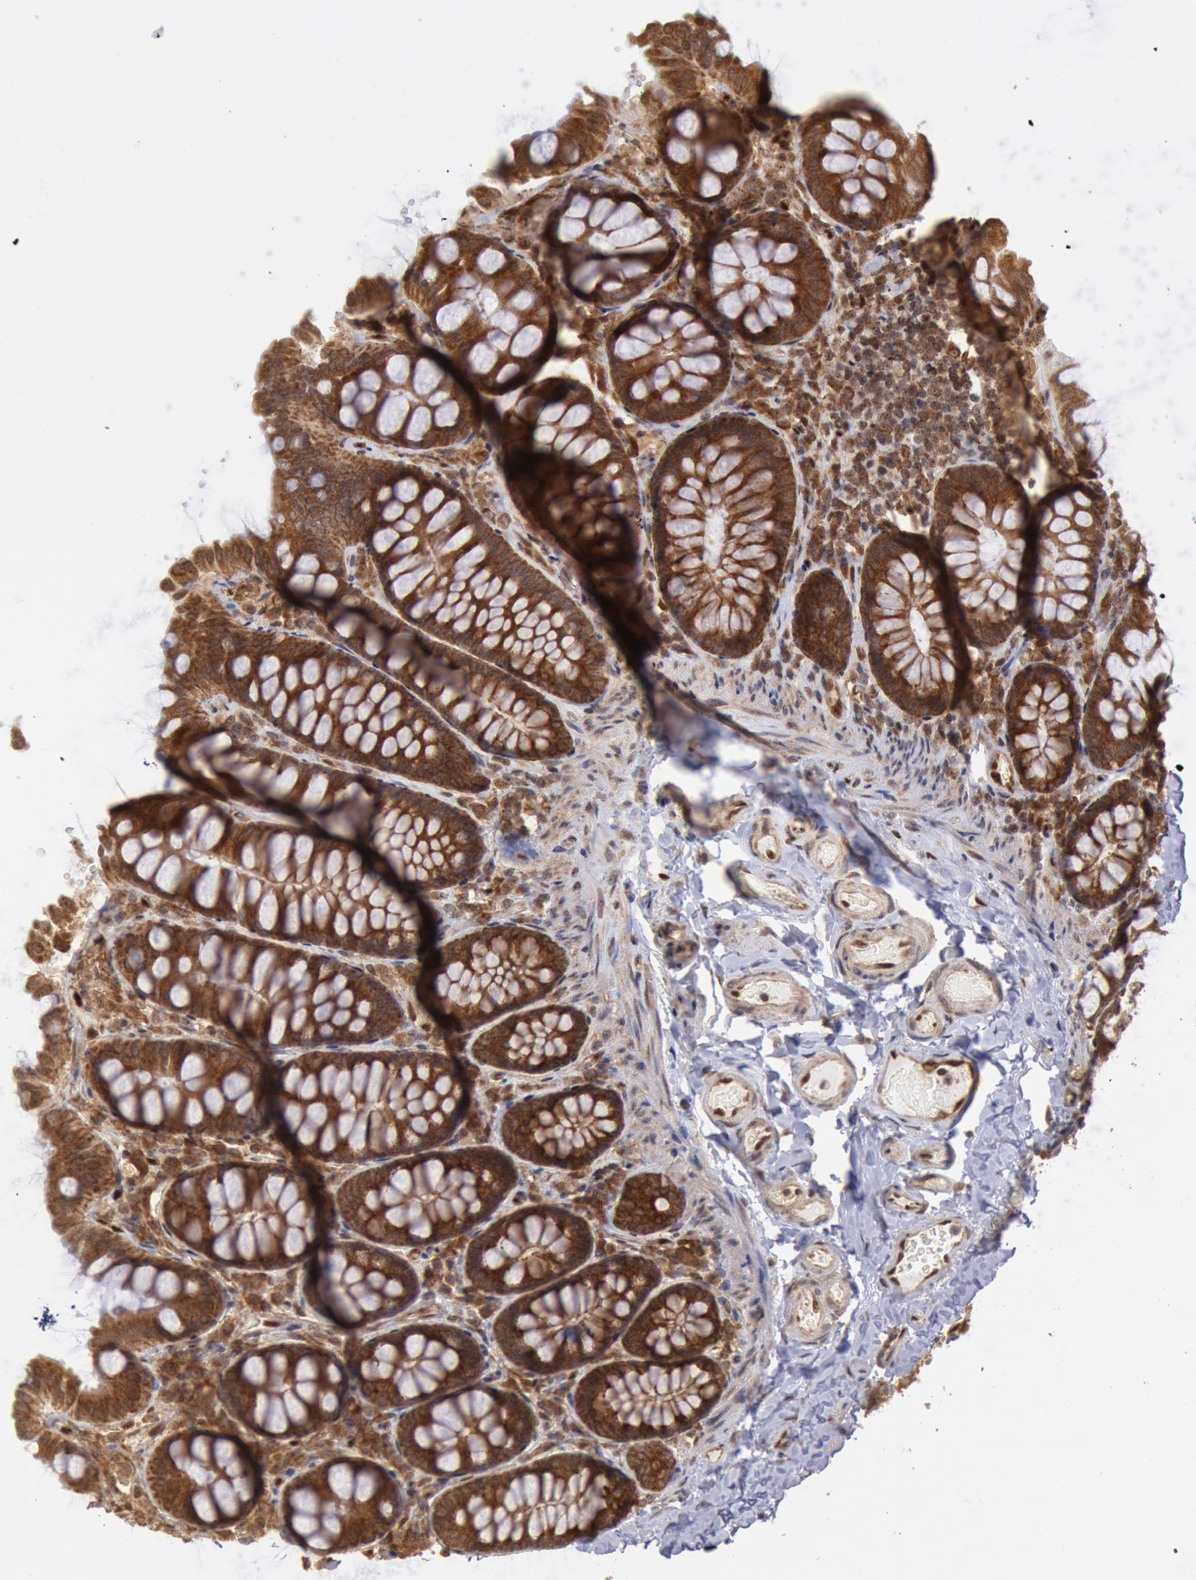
{"staining": {"intensity": "moderate", "quantity": ">75%", "location": "cytoplasmic/membranous,nuclear"}, "tissue": "colon", "cell_type": "Endothelial cells", "image_type": "normal", "snomed": [{"axis": "morphology", "description": "Normal tissue, NOS"}, {"axis": "topography", "description": "Colon"}], "caption": "Colon stained with IHC displays moderate cytoplasmic/membranous,nuclear expression in approximately >75% of endothelial cells. (Stains: DAB in brown, nuclei in blue, Microscopy: brightfield microscopy at high magnification).", "gene": "STX17", "patient": {"sex": "female", "age": 61}}